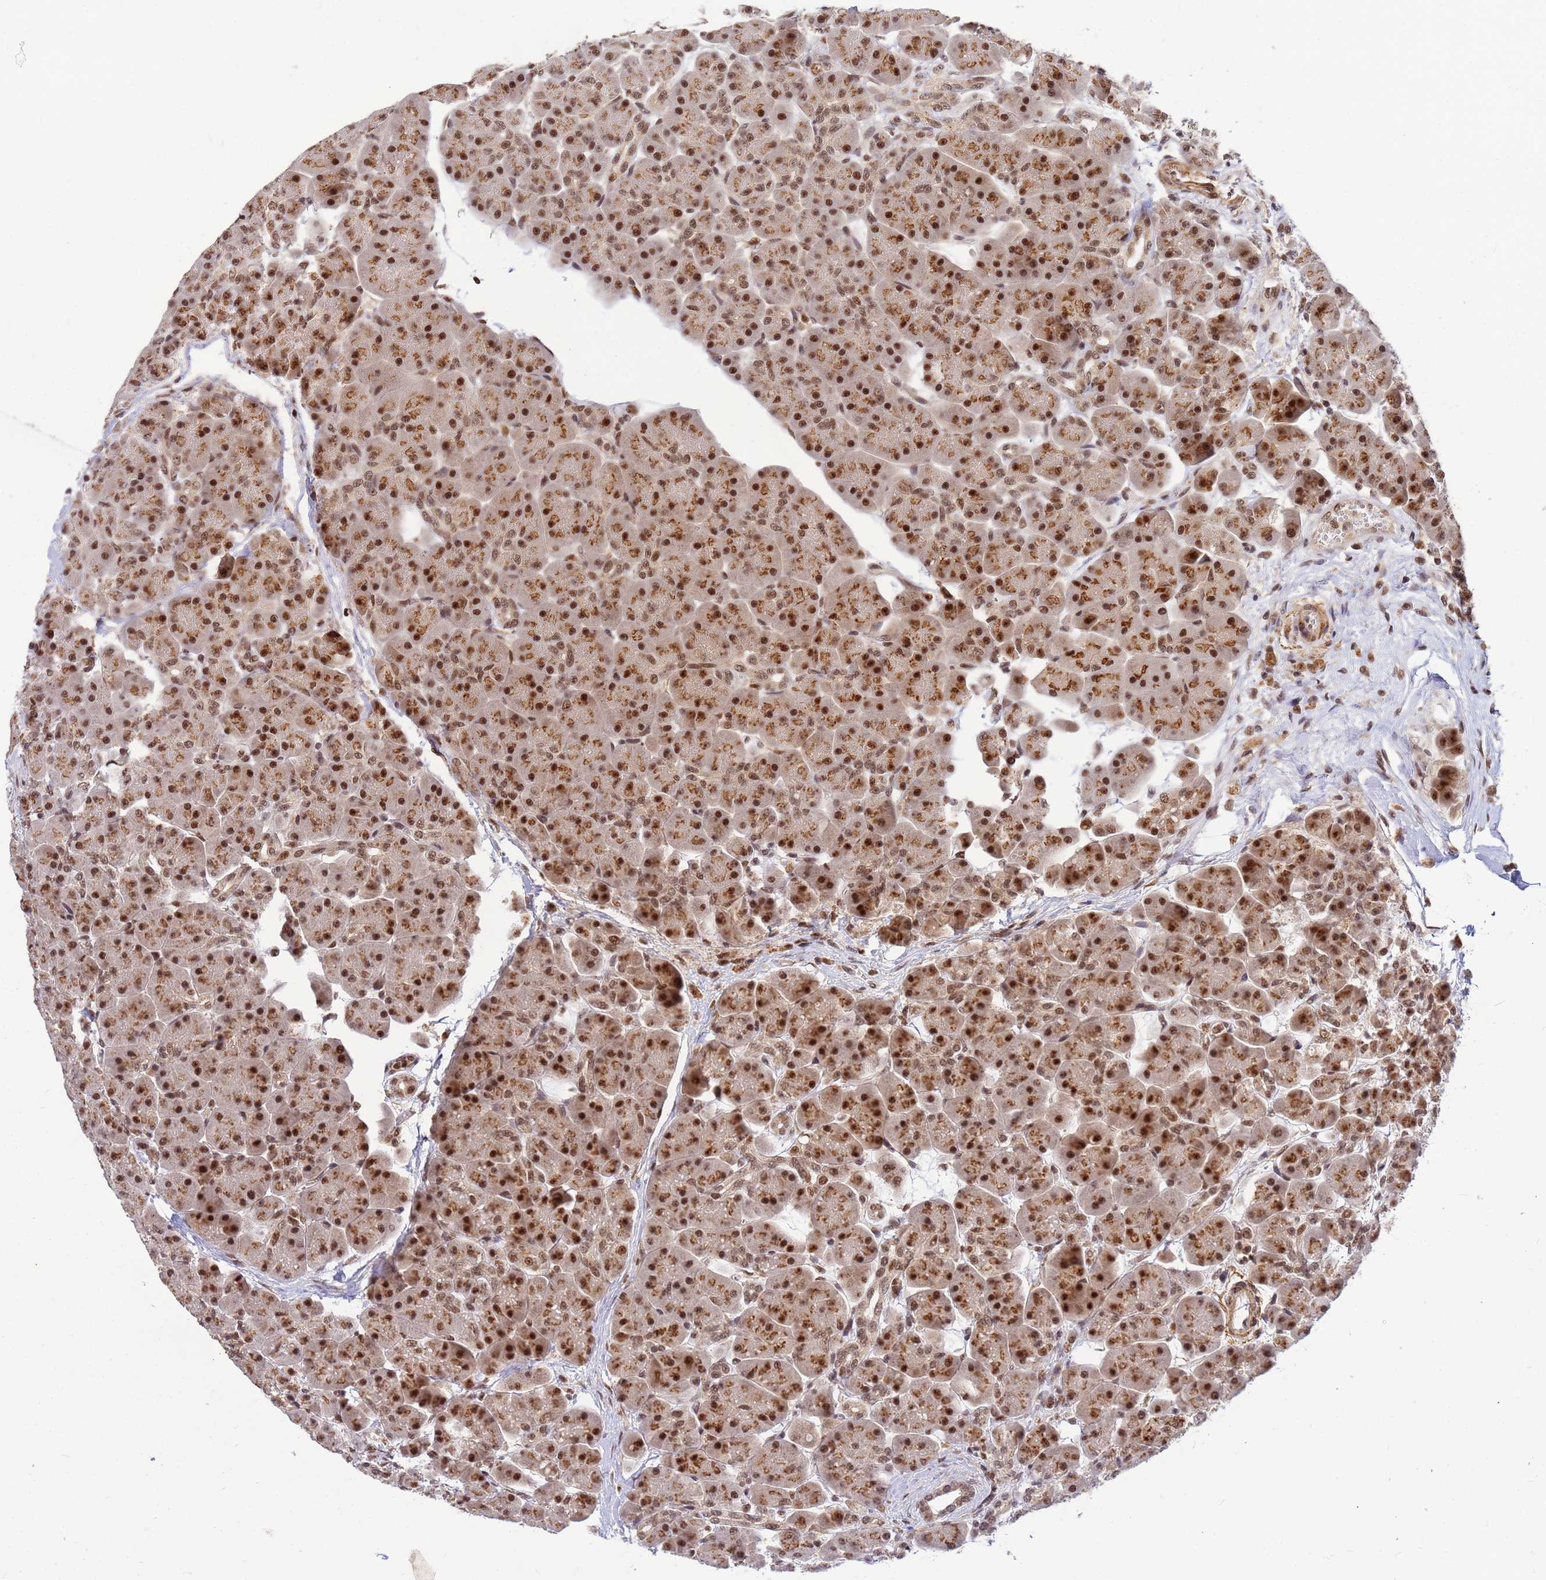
{"staining": {"intensity": "strong", "quantity": ">75%", "location": "cytoplasmic/membranous,nuclear"}, "tissue": "pancreas", "cell_type": "Exocrine glandular cells", "image_type": "normal", "snomed": [{"axis": "morphology", "description": "Normal tissue, NOS"}, {"axis": "topography", "description": "Pancreas"}], "caption": "The immunohistochemical stain shows strong cytoplasmic/membranous,nuclear expression in exocrine glandular cells of normal pancreas. (Brightfield microscopy of DAB IHC at high magnification).", "gene": "NCBP2", "patient": {"sex": "male", "age": 66}}